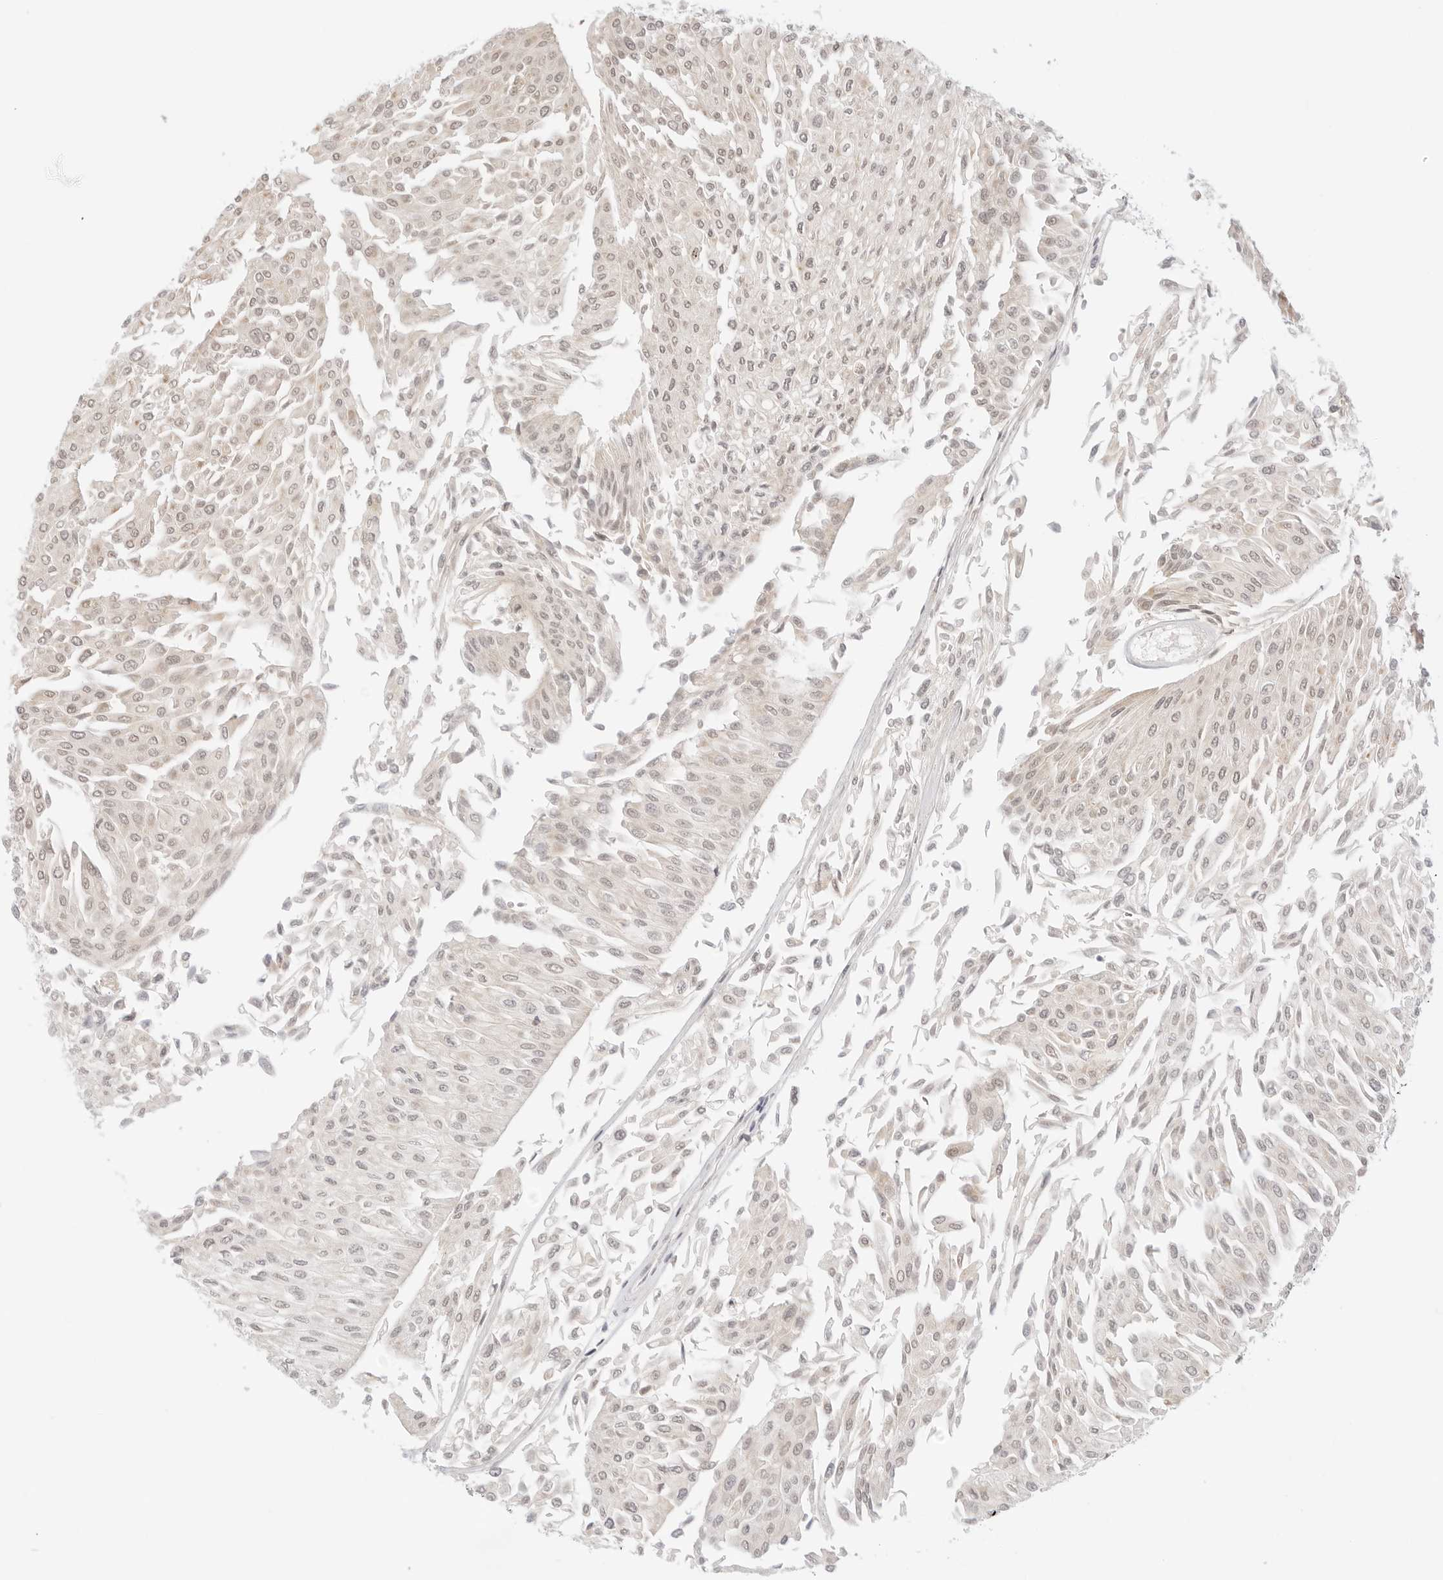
{"staining": {"intensity": "weak", "quantity": "25%-75%", "location": "nuclear"}, "tissue": "urothelial cancer", "cell_type": "Tumor cells", "image_type": "cancer", "snomed": [{"axis": "morphology", "description": "Urothelial carcinoma, Low grade"}, {"axis": "topography", "description": "Urinary bladder"}], "caption": "Urothelial cancer was stained to show a protein in brown. There is low levels of weak nuclear positivity in about 25%-75% of tumor cells.", "gene": "ERO1B", "patient": {"sex": "male", "age": 67}}